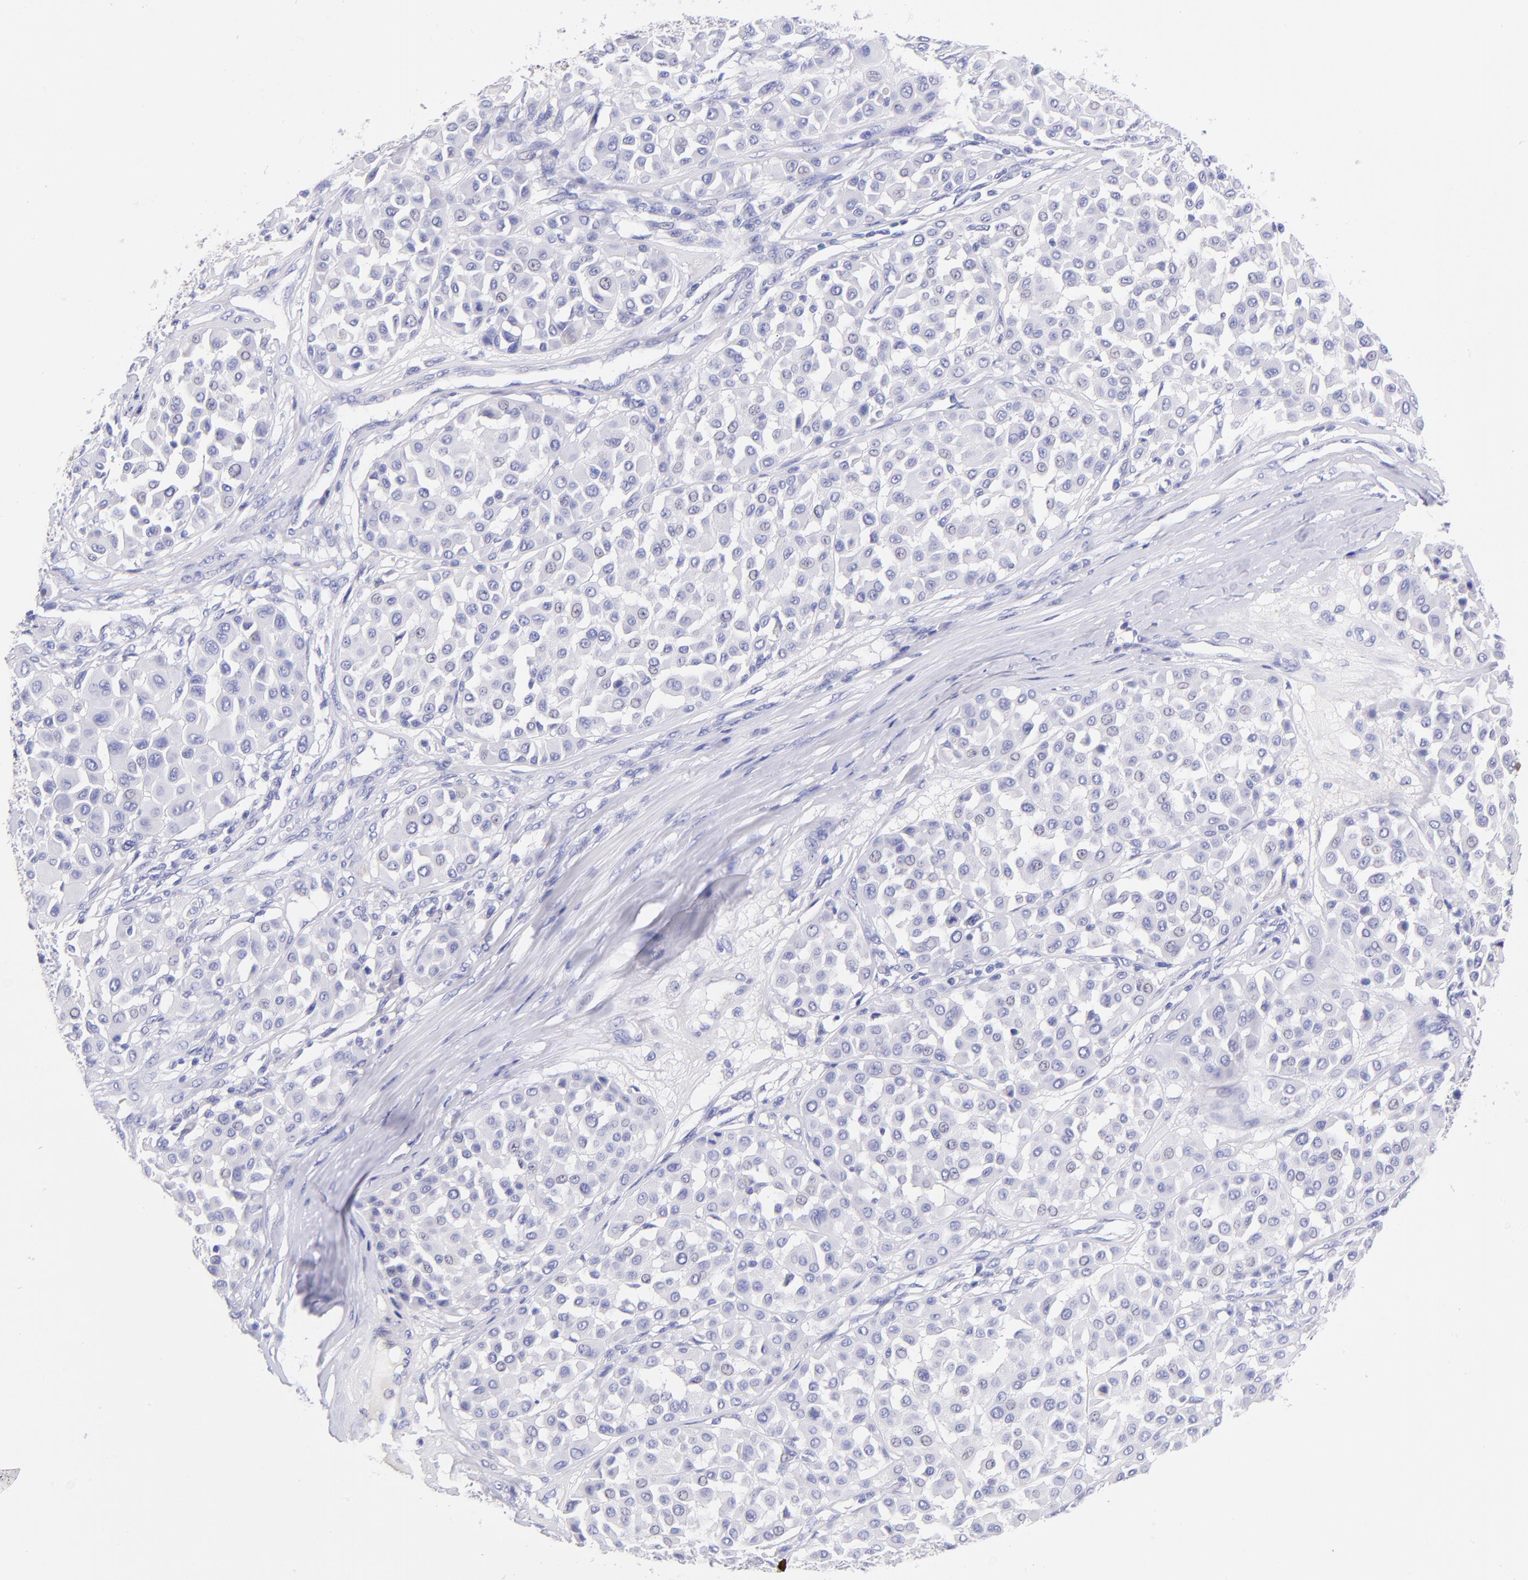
{"staining": {"intensity": "negative", "quantity": "none", "location": "none"}, "tissue": "melanoma", "cell_type": "Tumor cells", "image_type": "cancer", "snomed": [{"axis": "morphology", "description": "Malignant melanoma, Metastatic site"}, {"axis": "topography", "description": "Soft tissue"}], "caption": "The micrograph reveals no staining of tumor cells in malignant melanoma (metastatic site).", "gene": "RAB3B", "patient": {"sex": "male", "age": 41}}